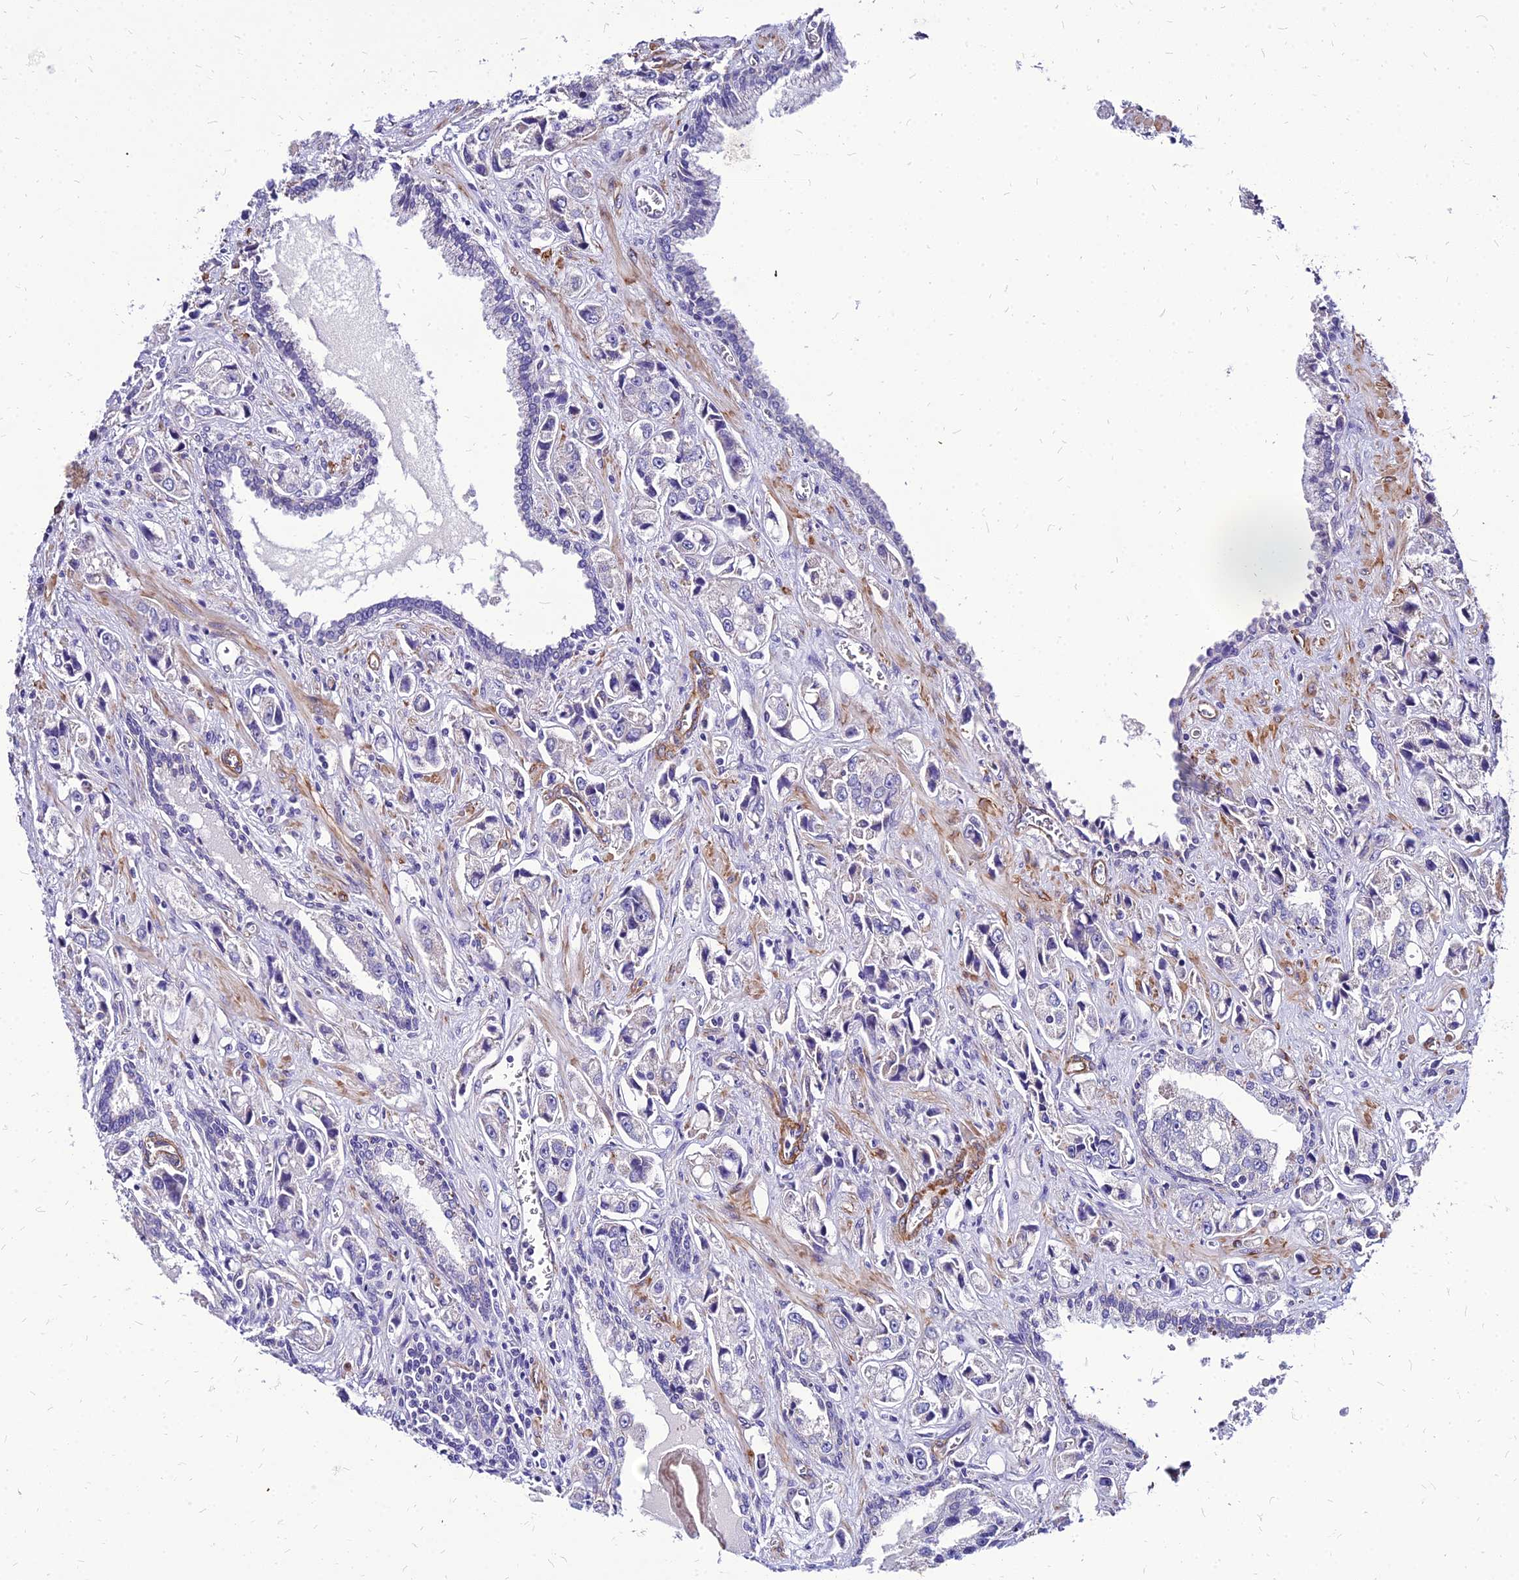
{"staining": {"intensity": "negative", "quantity": "none", "location": "none"}, "tissue": "prostate cancer", "cell_type": "Tumor cells", "image_type": "cancer", "snomed": [{"axis": "morphology", "description": "Adenocarcinoma, High grade"}, {"axis": "topography", "description": "Prostate"}], "caption": "Tumor cells are negative for brown protein staining in prostate adenocarcinoma (high-grade). (DAB immunohistochemistry, high magnification).", "gene": "YEATS2", "patient": {"sex": "male", "age": 74}}